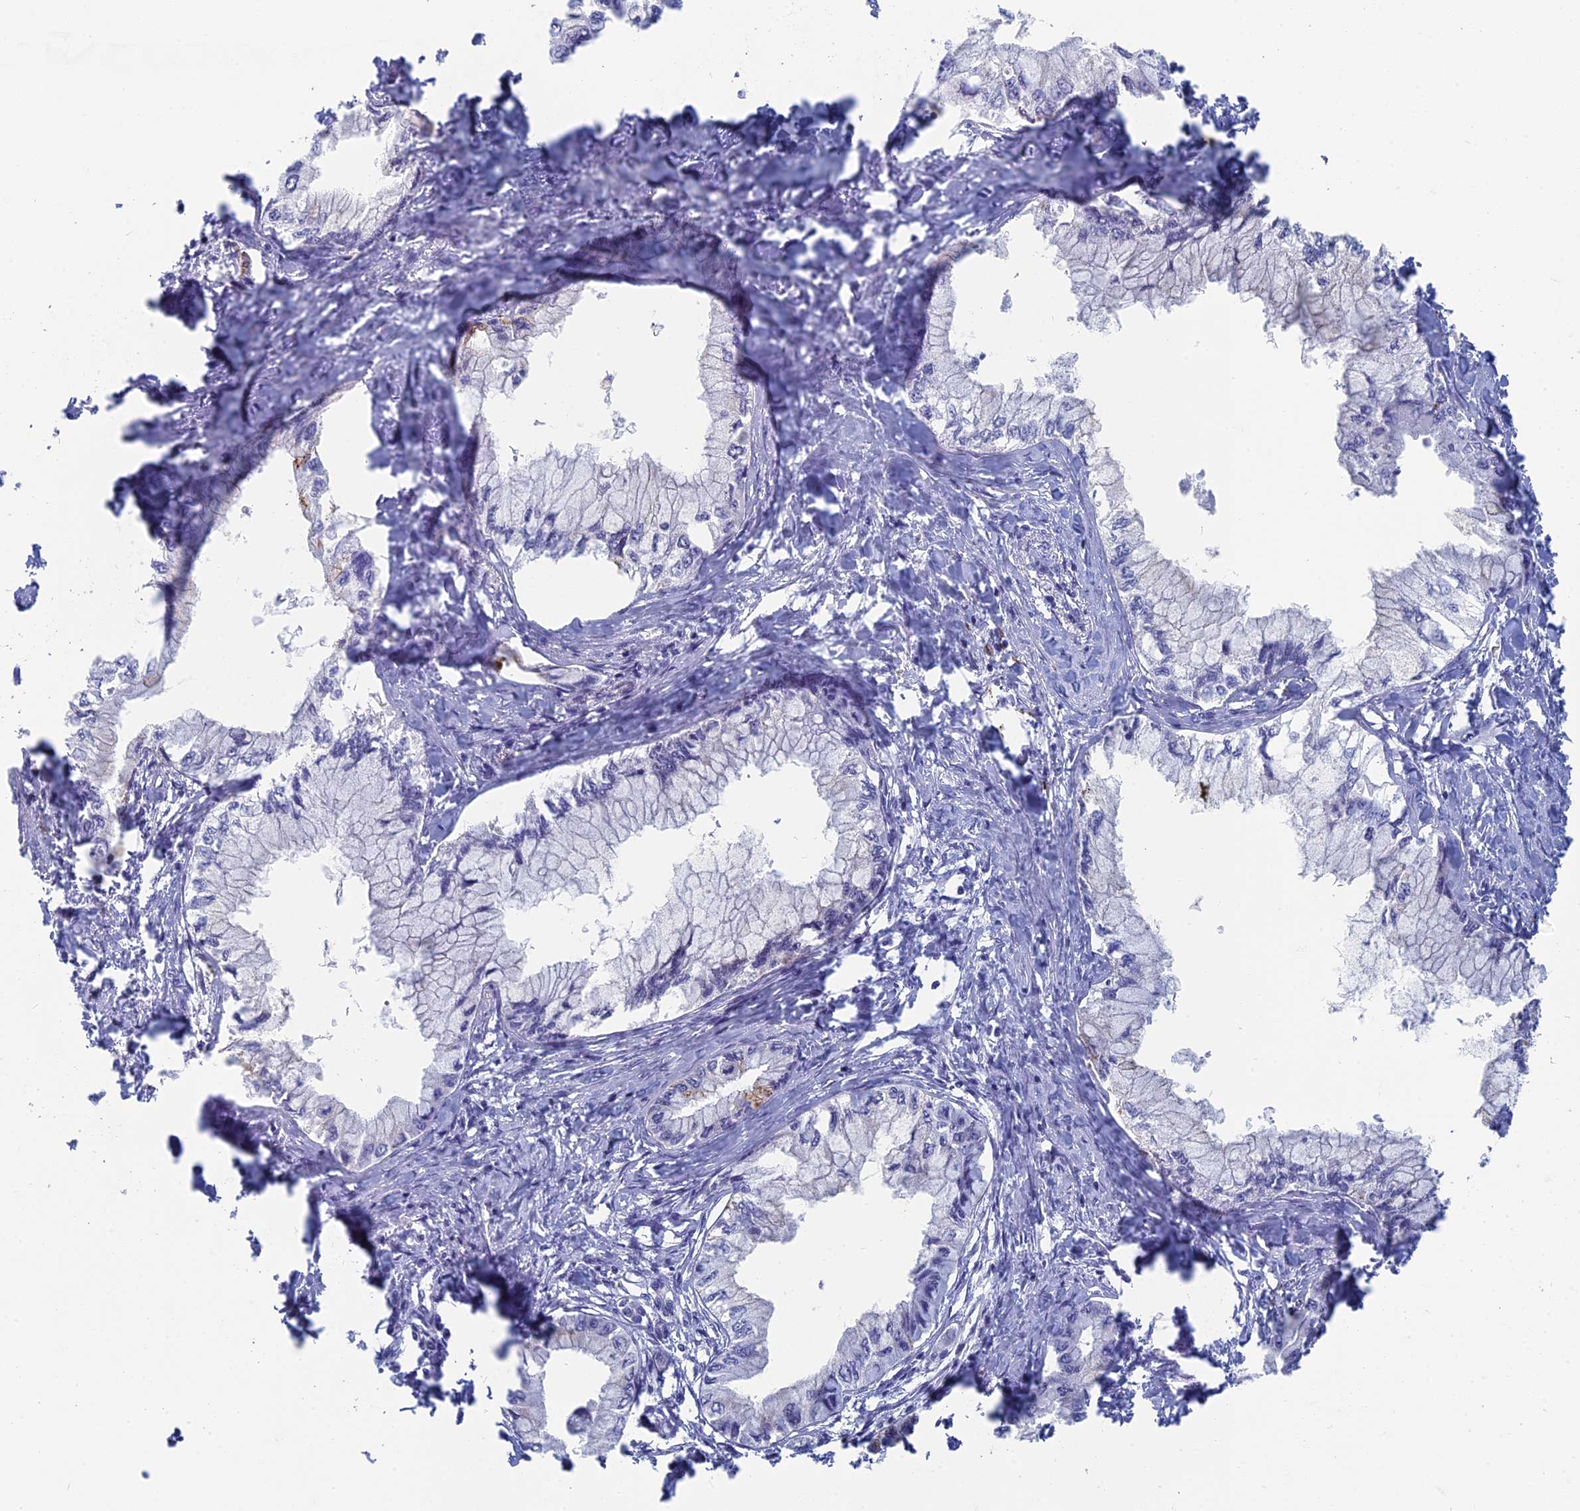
{"staining": {"intensity": "strong", "quantity": "<25%", "location": "cytoplasmic/membranous"}, "tissue": "pancreatic cancer", "cell_type": "Tumor cells", "image_type": "cancer", "snomed": [{"axis": "morphology", "description": "Adenocarcinoma, NOS"}, {"axis": "topography", "description": "Pancreas"}], "caption": "Immunohistochemical staining of human adenocarcinoma (pancreatic) reveals strong cytoplasmic/membranous protein positivity in about <25% of tumor cells. (DAB (3,3'-diaminobenzidine) IHC with brightfield microscopy, high magnification).", "gene": "ALMS1", "patient": {"sex": "male", "age": 48}}